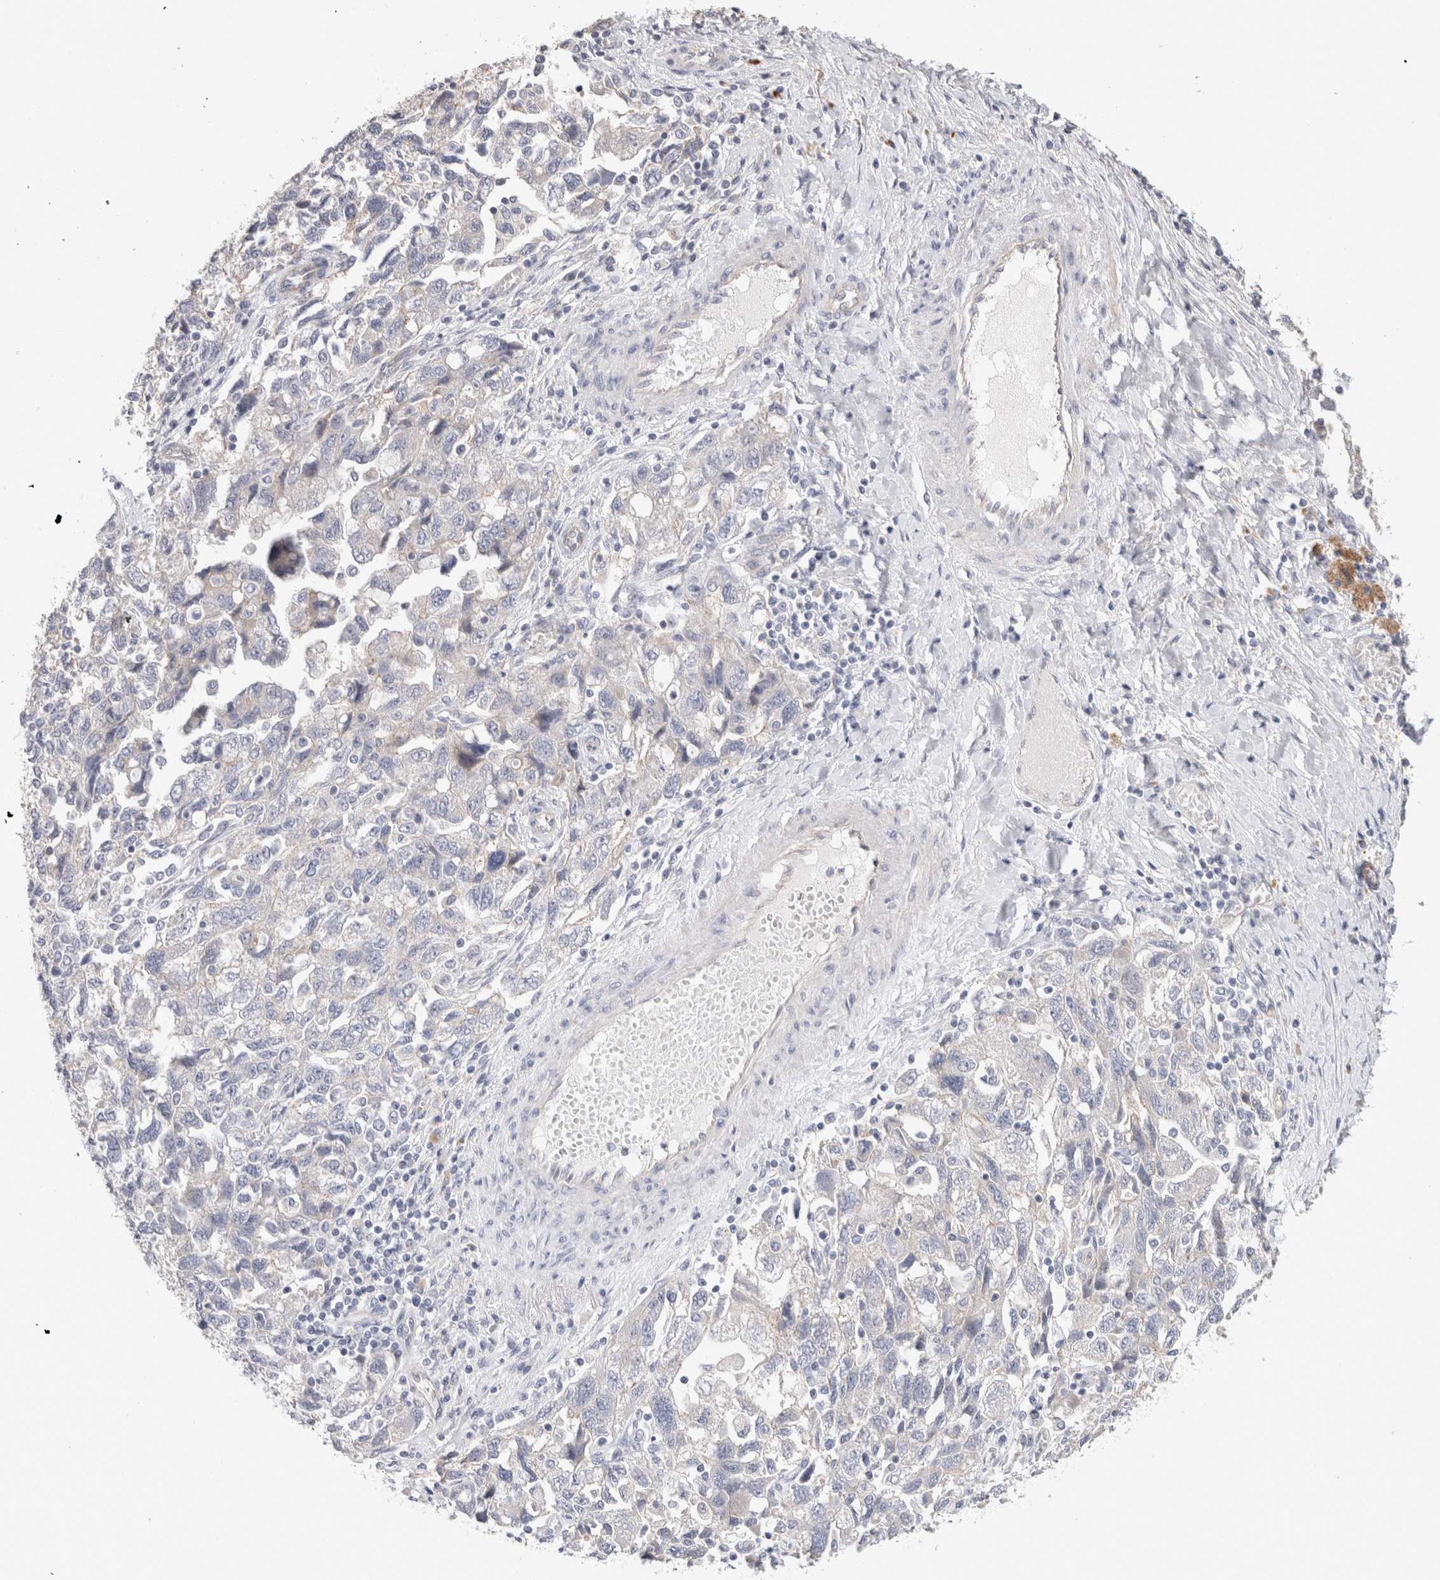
{"staining": {"intensity": "negative", "quantity": "none", "location": "none"}, "tissue": "ovarian cancer", "cell_type": "Tumor cells", "image_type": "cancer", "snomed": [{"axis": "morphology", "description": "Carcinoma, NOS"}, {"axis": "morphology", "description": "Cystadenocarcinoma, serous, NOS"}, {"axis": "topography", "description": "Ovary"}], "caption": "High magnification brightfield microscopy of serous cystadenocarcinoma (ovarian) stained with DAB (brown) and counterstained with hematoxylin (blue): tumor cells show no significant staining.", "gene": "AFP", "patient": {"sex": "female", "age": 69}}